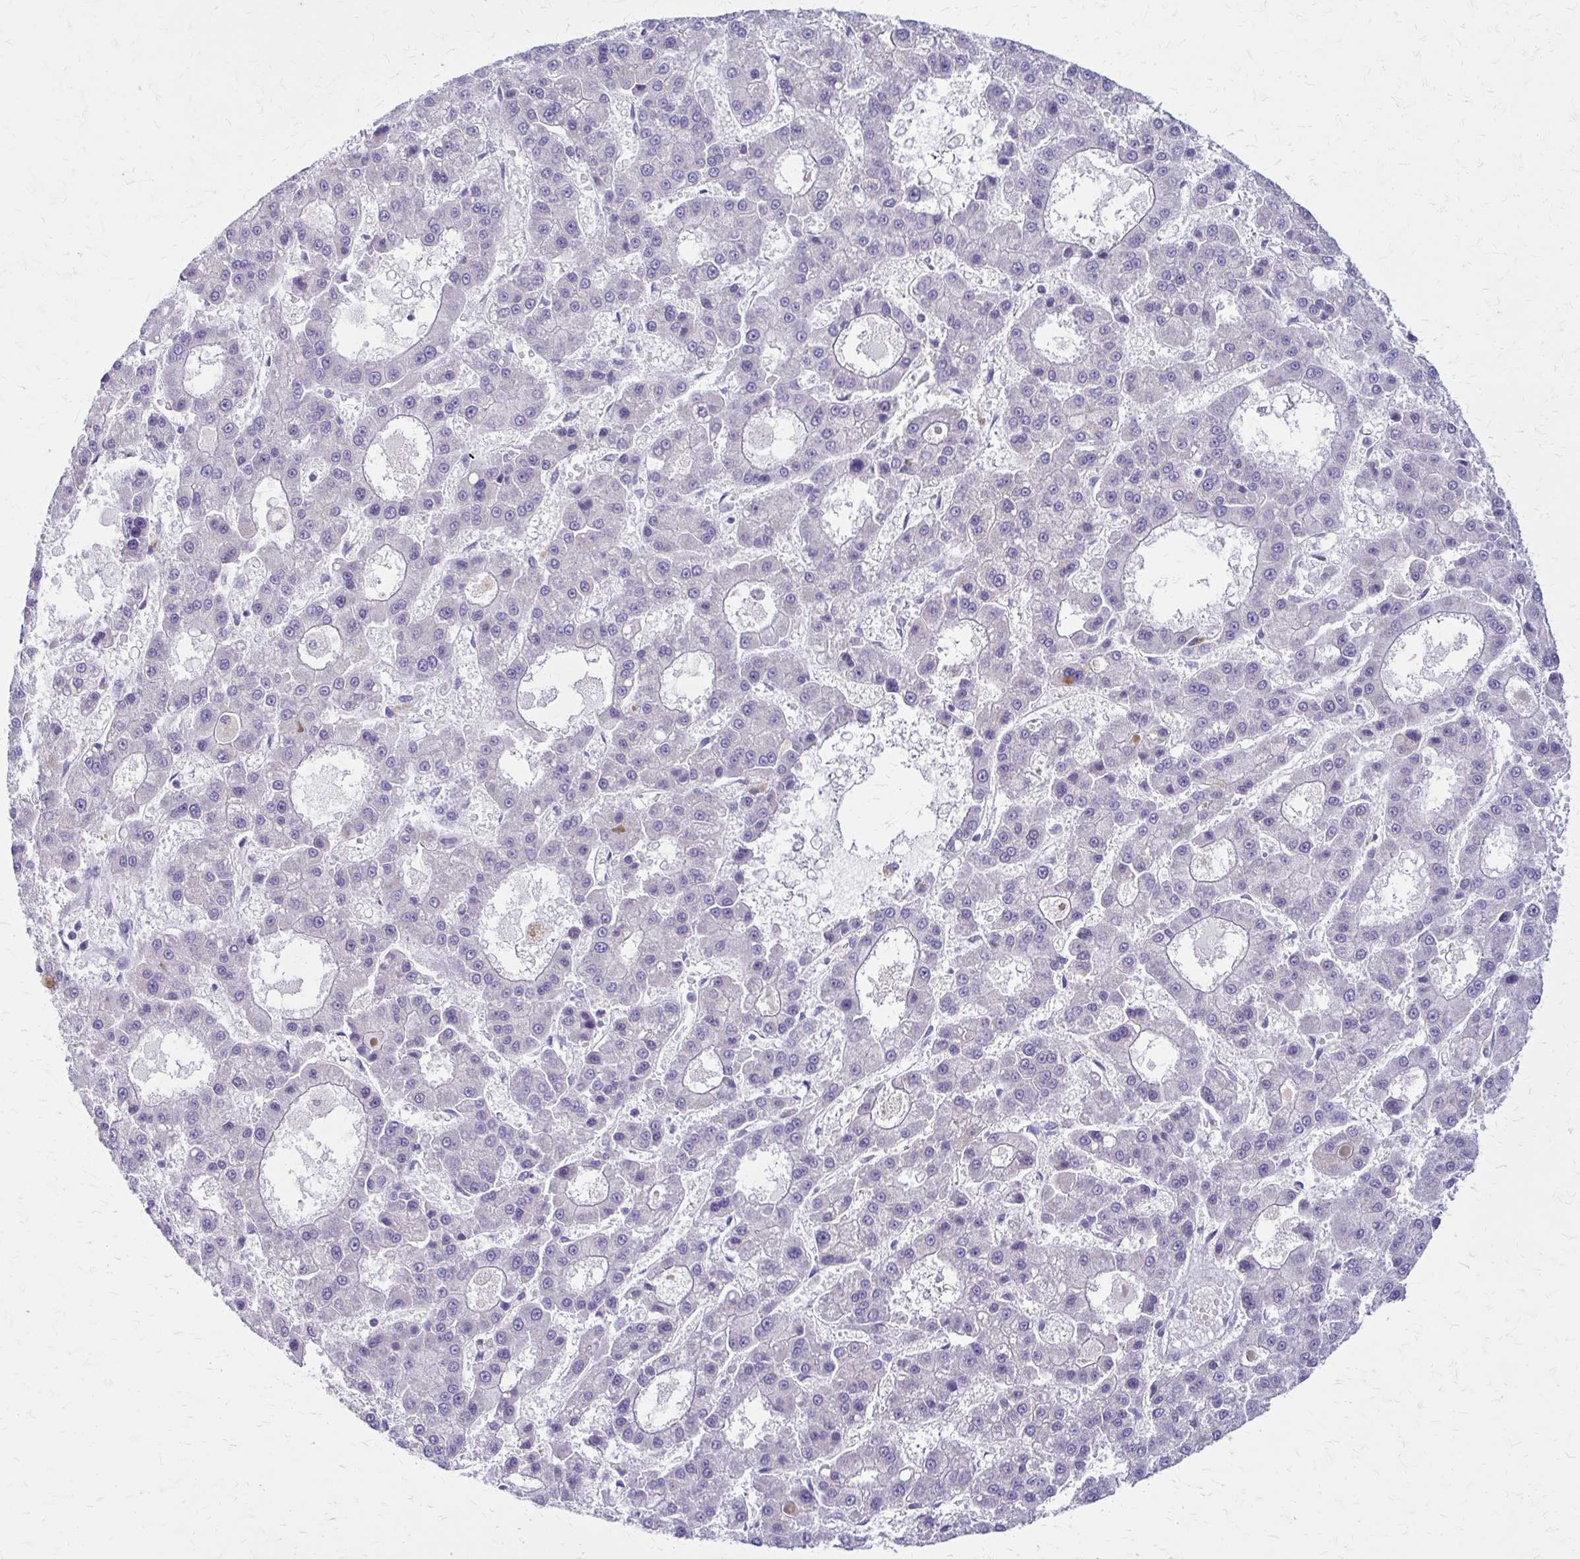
{"staining": {"intensity": "negative", "quantity": "none", "location": "none"}, "tissue": "liver cancer", "cell_type": "Tumor cells", "image_type": "cancer", "snomed": [{"axis": "morphology", "description": "Carcinoma, Hepatocellular, NOS"}, {"axis": "topography", "description": "Liver"}], "caption": "IHC image of liver hepatocellular carcinoma stained for a protein (brown), which shows no positivity in tumor cells. Brightfield microscopy of IHC stained with DAB (3,3'-diaminobenzidine) (brown) and hematoxylin (blue), captured at high magnification.", "gene": "SAMD13", "patient": {"sex": "male", "age": 70}}